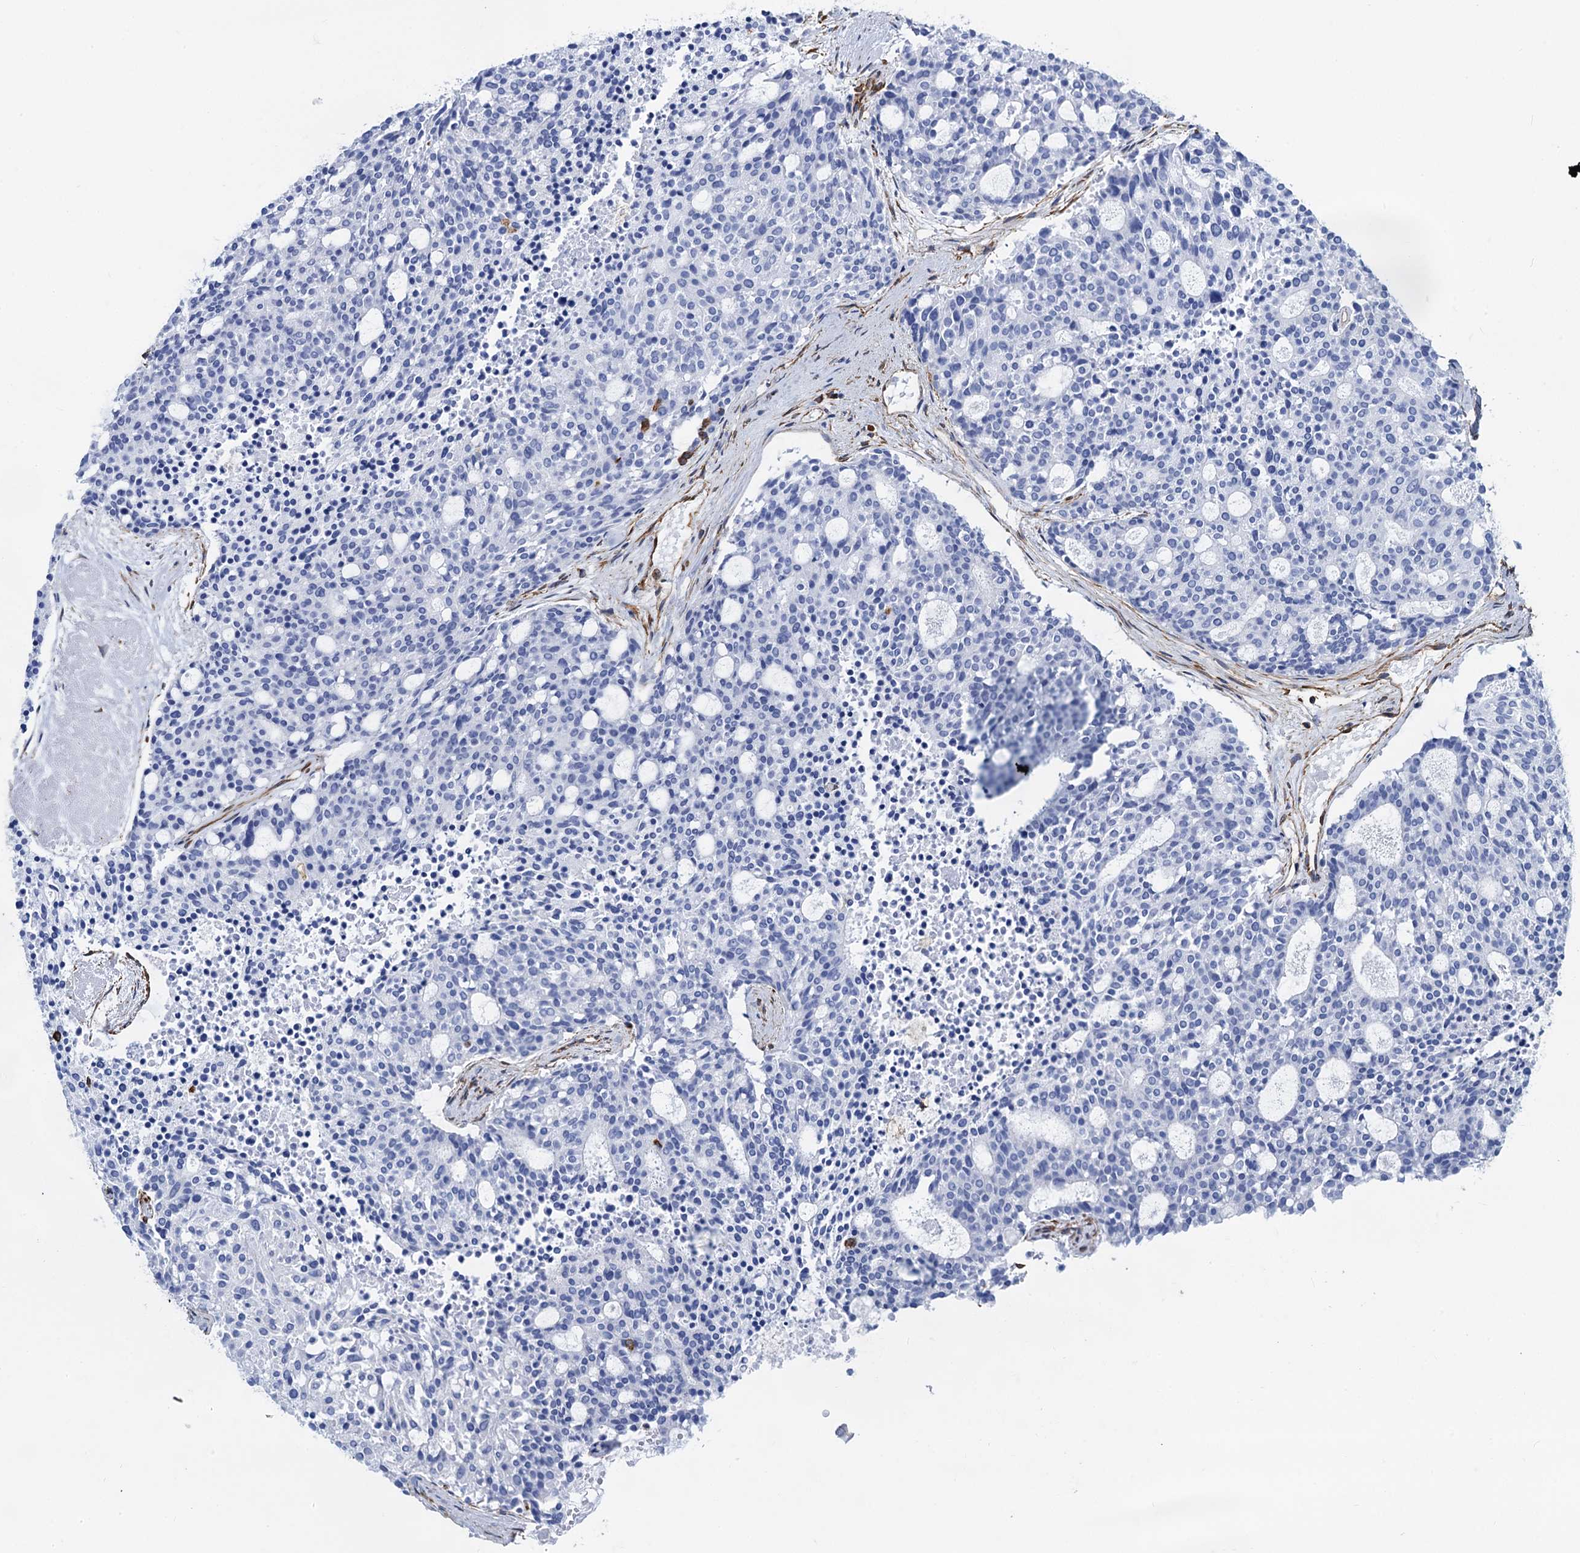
{"staining": {"intensity": "negative", "quantity": "none", "location": "none"}, "tissue": "carcinoid", "cell_type": "Tumor cells", "image_type": "cancer", "snomed": [{"axis": "morphology", "description": "Carcinoid, malignant, NOS"}, {"axis": "topography", "description": "Pancreas"}], "caption": "The IHC photomicrograph has no significant expression in tumor cells of malignant carcinoid tissue.", "gene": "PGM2", "patient": {"sex": "female", "age": 54}}